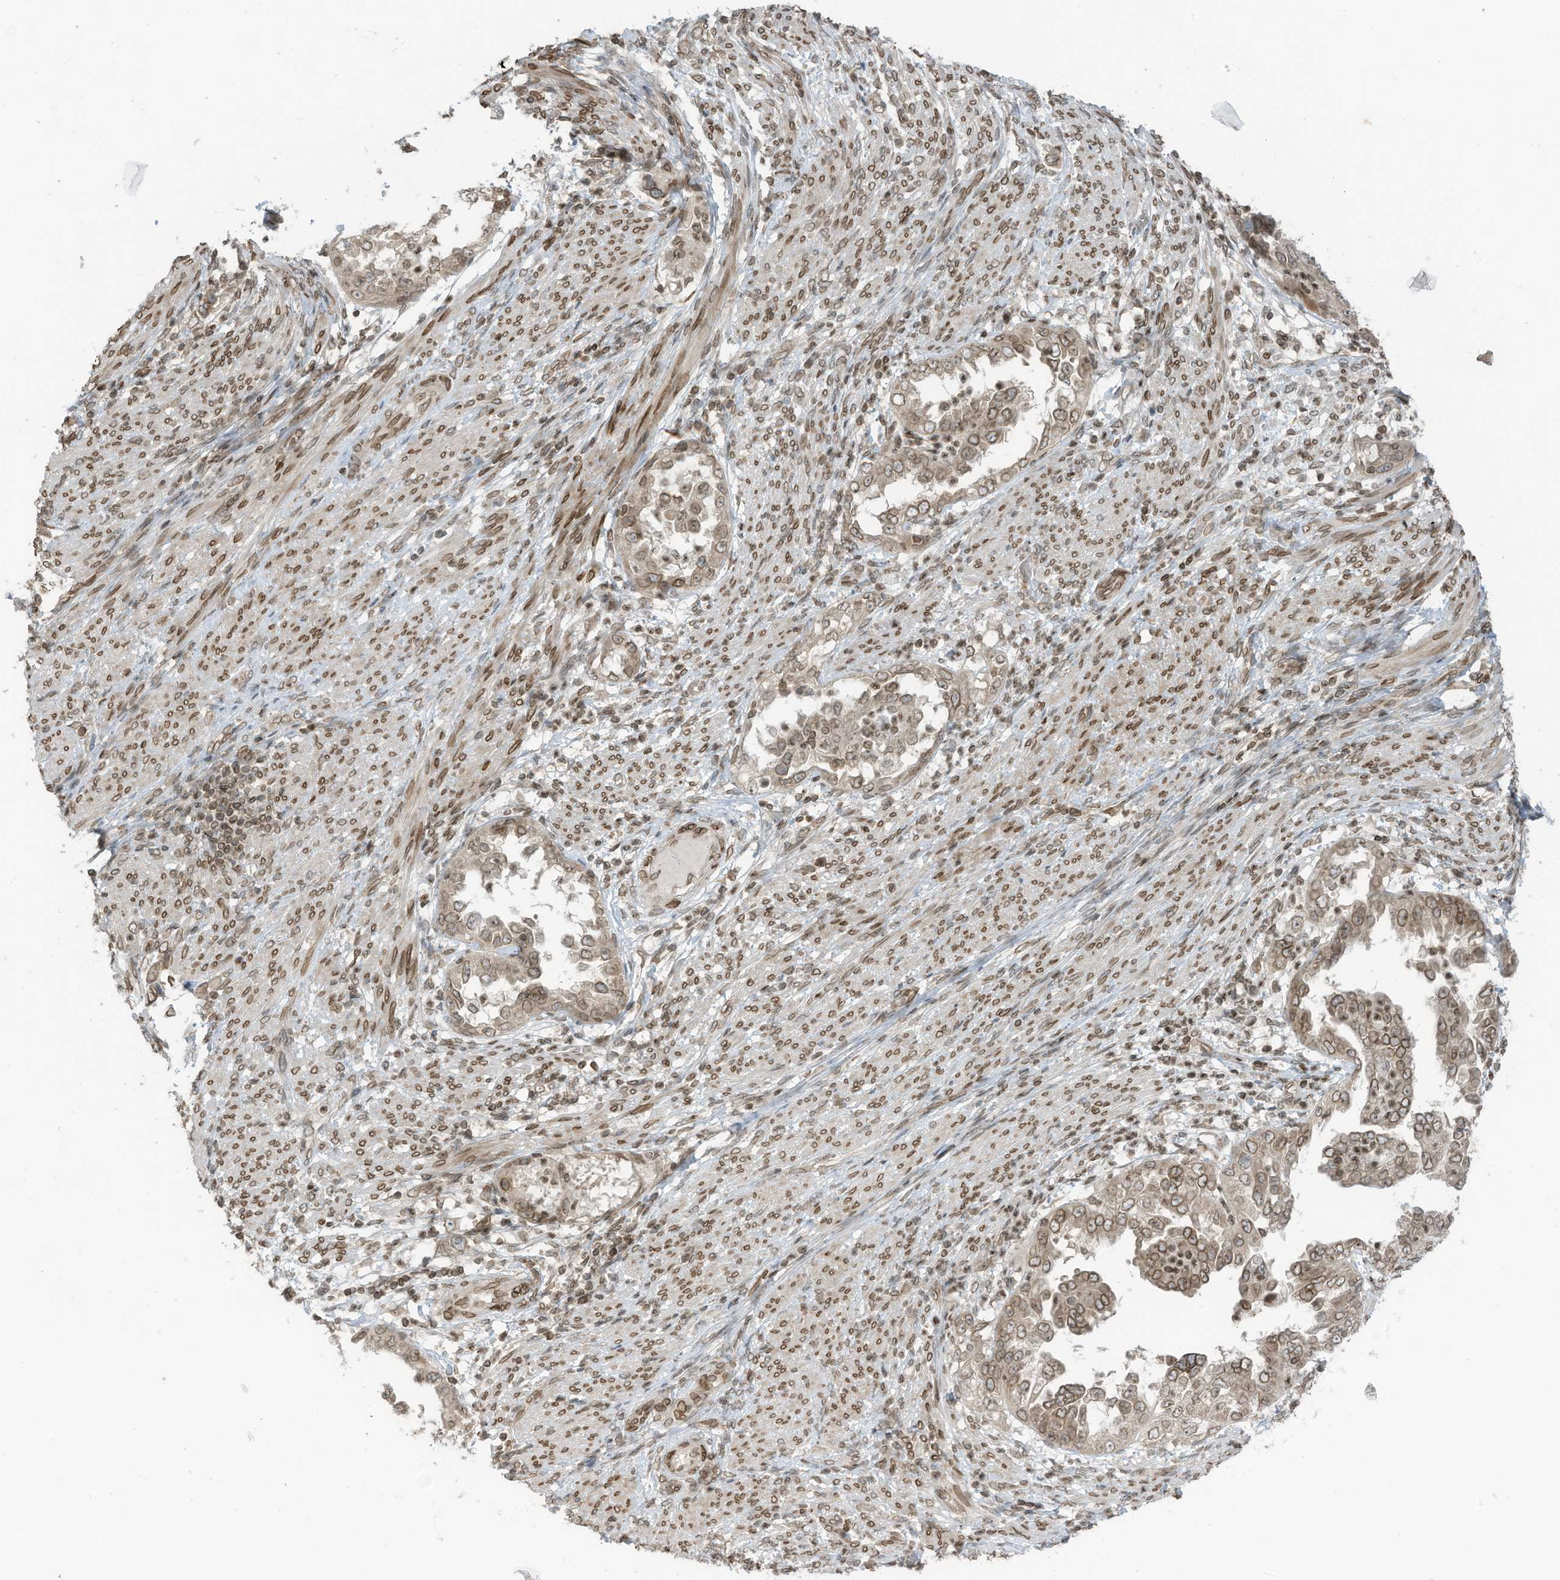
{"staining": {"intensity": "moderate", "quantity": ">75%", "location": "cytoplasmic/membranous,nuclear"}, "tissue": "endometrial cancer", "cell_type": "Tumor cells", "image_type": "cancer", "snomed": [{"axis": "morphology", "description": "Adenocarcinoma, NOS"}, {"axis": "topography", "description": "Endometrium"}], "caption": "Adenocarcinoma (endometrial) stained for a protein demonstrates moderate cytoplasmic/membranous and nuclear positivity in tumor cells.", "gene": "RABL3", "patient": {"sex": "female", "age": 85}}